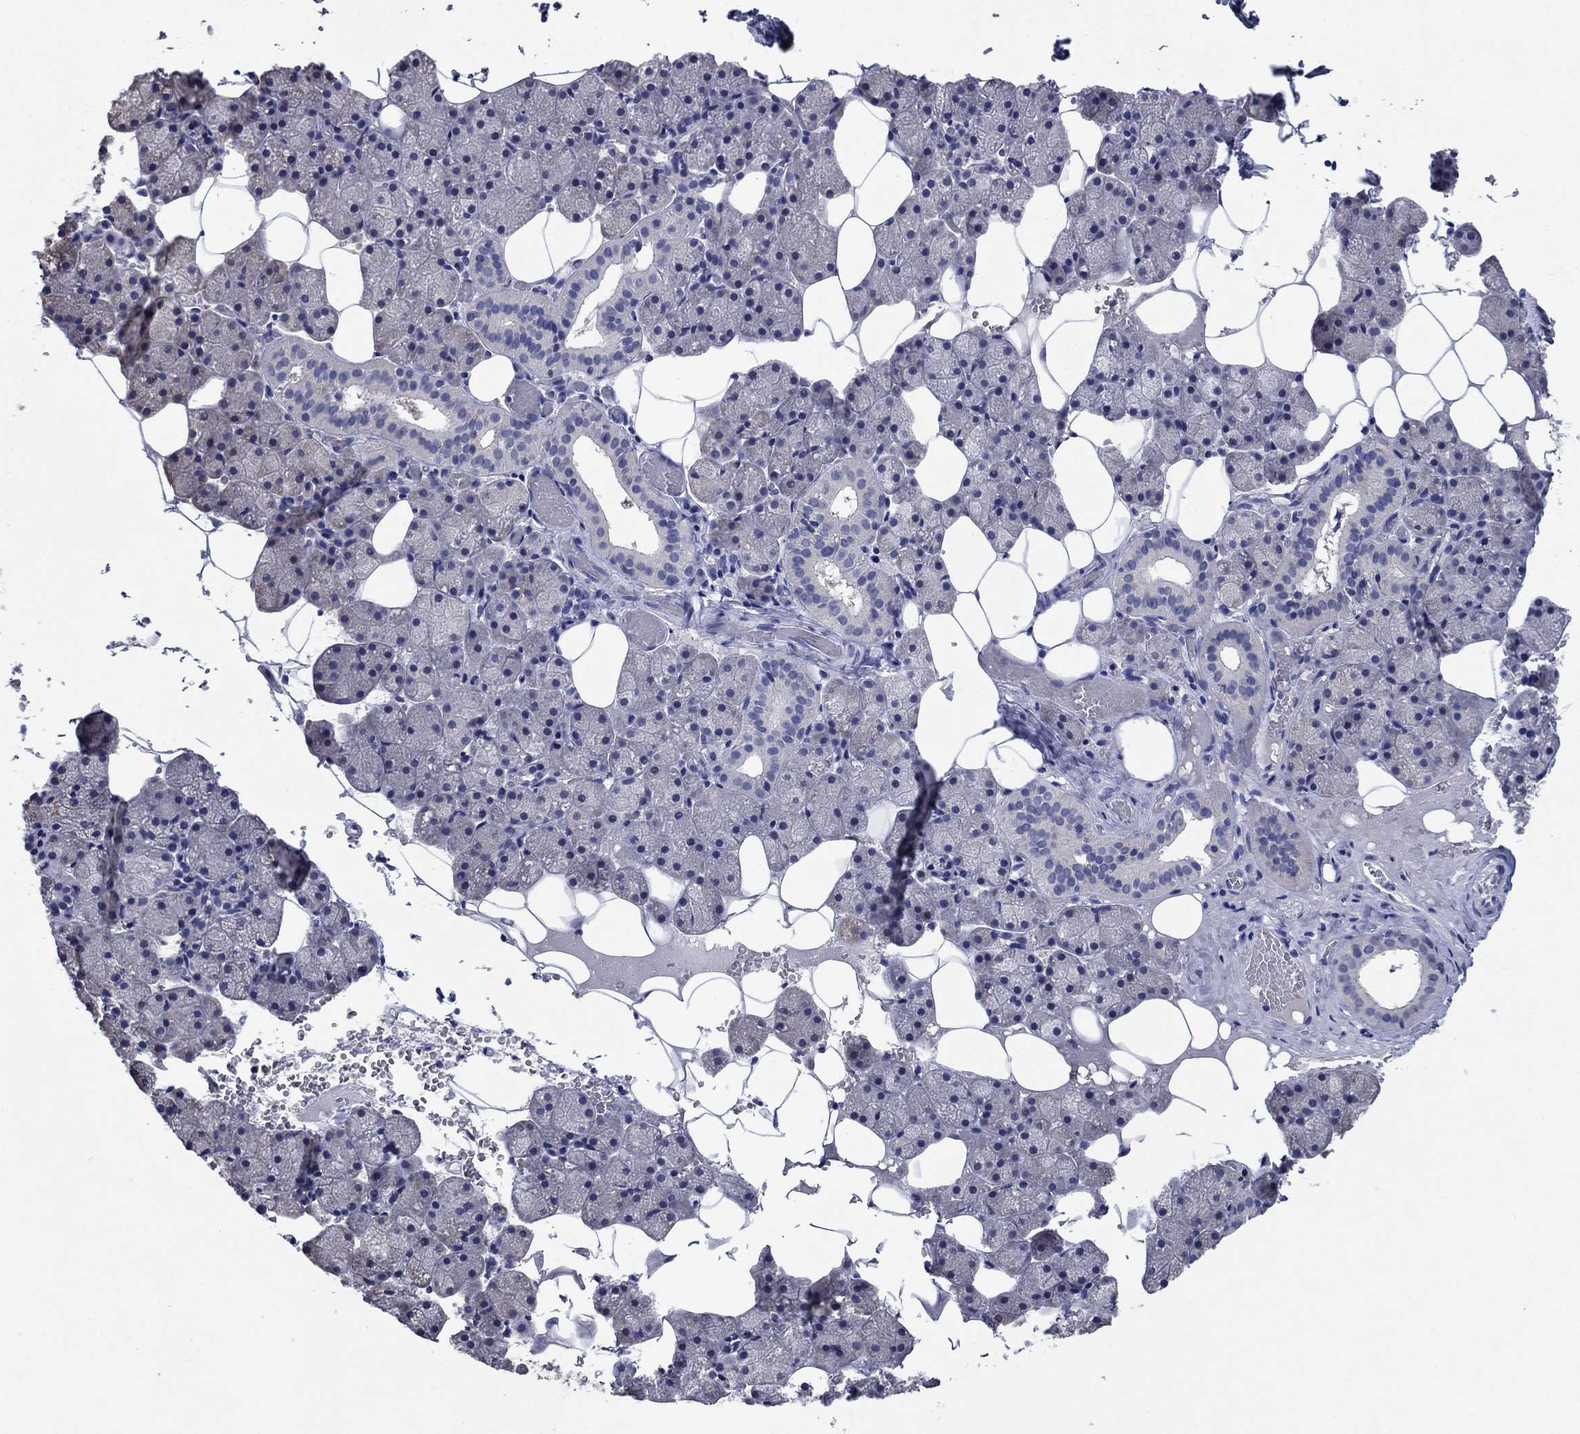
{"staining": {"intensity": "weak", "quantity": "<25%", "location": "cytoplasmic/membranous"}, "tissue": "salivary gland", "cell_type": "Glandular cells", "image_type": "normal", "snomed": [{"axis": "morphology", "description": "Normal tissue, NOS"}, {"axis": "topography", "description": "Salivary gland"}], "caption": "Normal salivary gland was stained to show a protein in brown. There is no significant positivity in glandular cells.", "gene": "SULT2B1", "patient": {"sex": "male", "age": 38}}